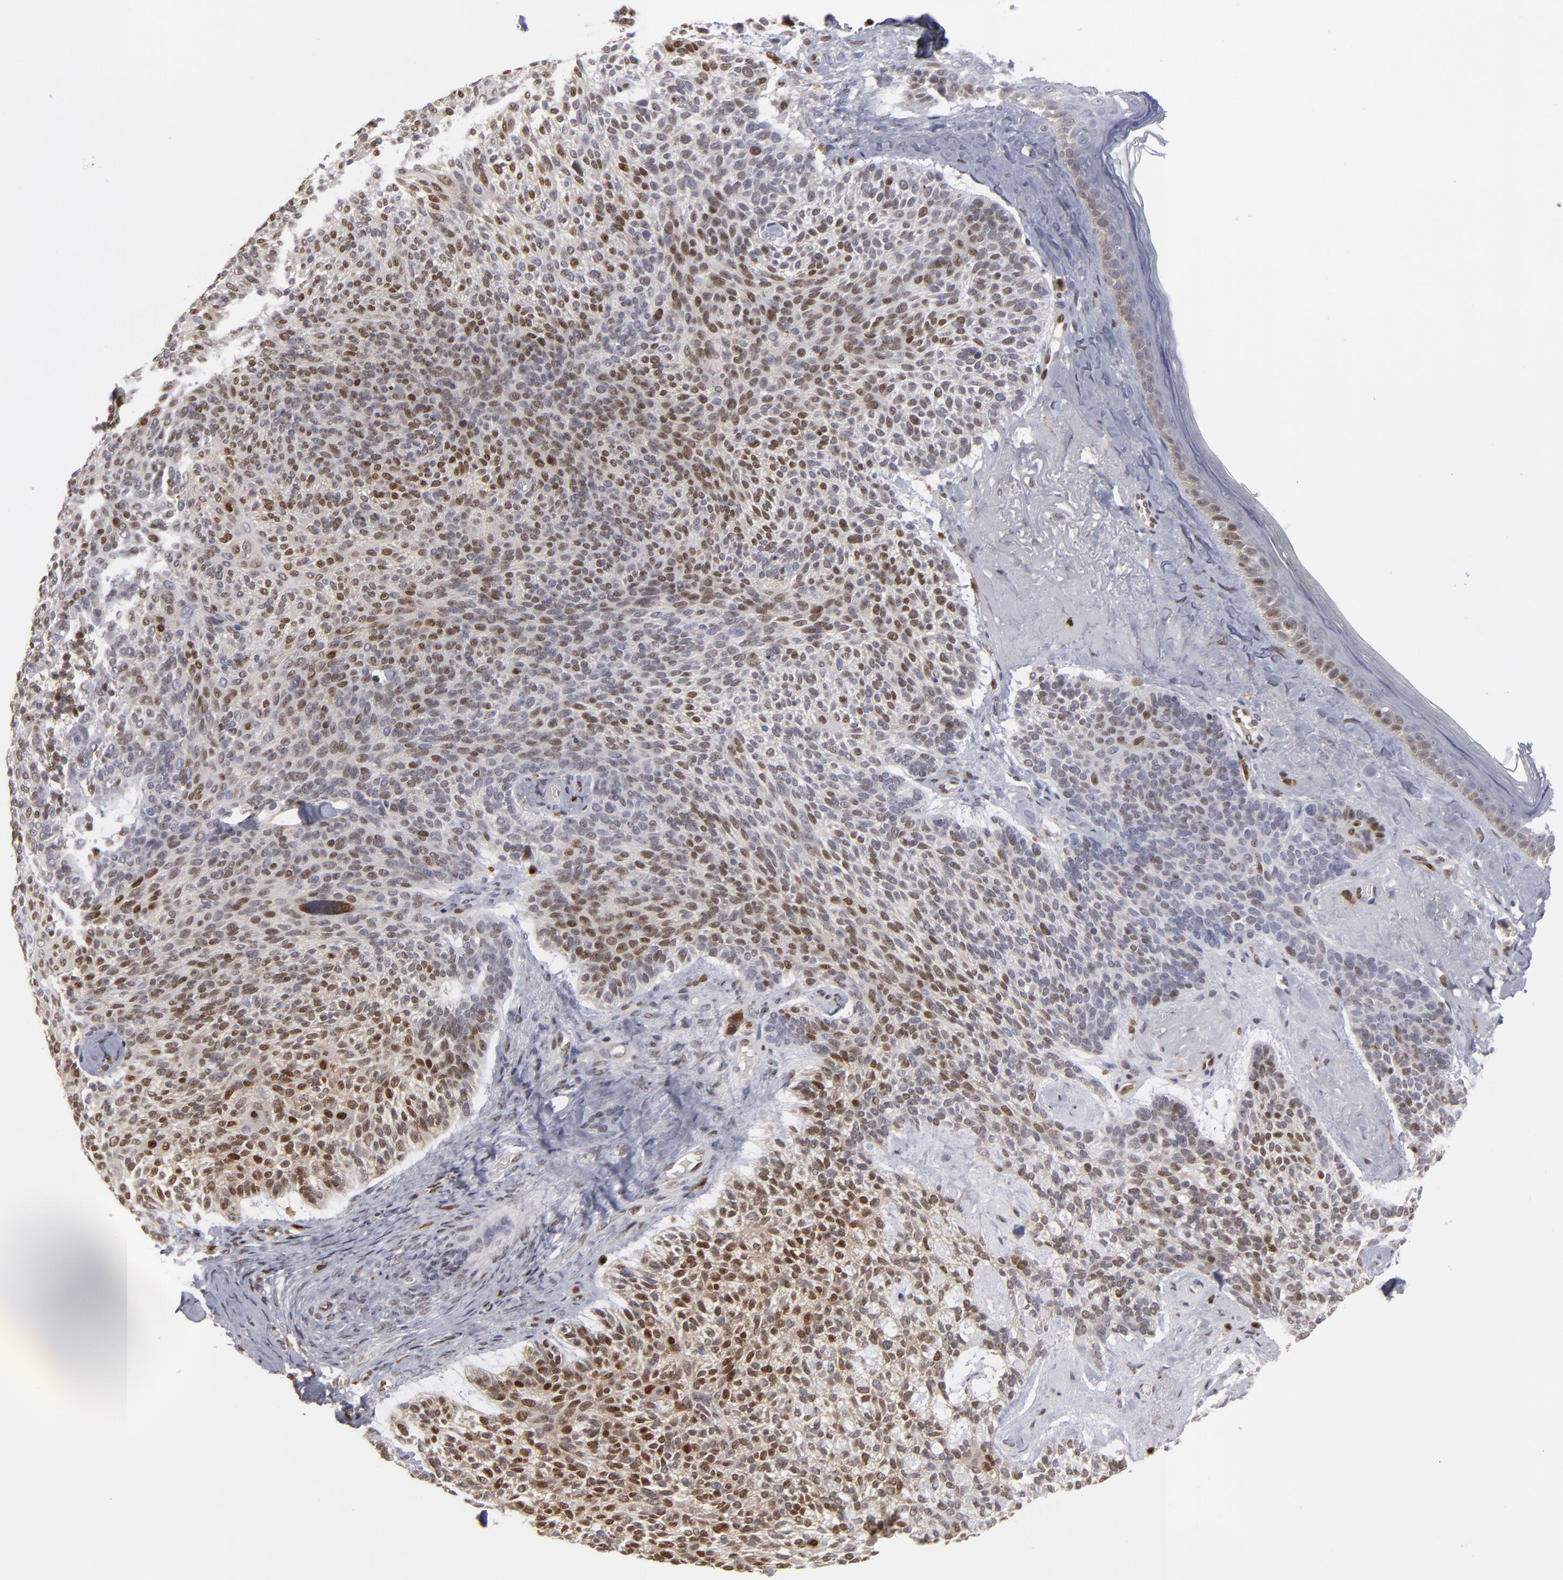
{"staining": {"intensity": "moderate", "quantity": "25%-75%", "location": "cytoplasmic/membranous,nuclear"}, "tissue": "skin cancer", "cell_type": "Tumor cells", "image_type": "cancer", "snomed": [{"axis": "morphology", "description": "Normal tissue, NOS"}, {"axis": "morphology", "description": "Basal cell carcinoma"}, {"axis": "topography", "description": "Skin"}], "caption": "High-power microscopy captured an IHC histopathology image of basal cell carcinoma (skin), revealing moderate cytoplasmic/membranous and nuclear staining in about 25%-75% of tumor cells.", "gene": "GSR", "patient": {"sex": "female", "age": 70}}